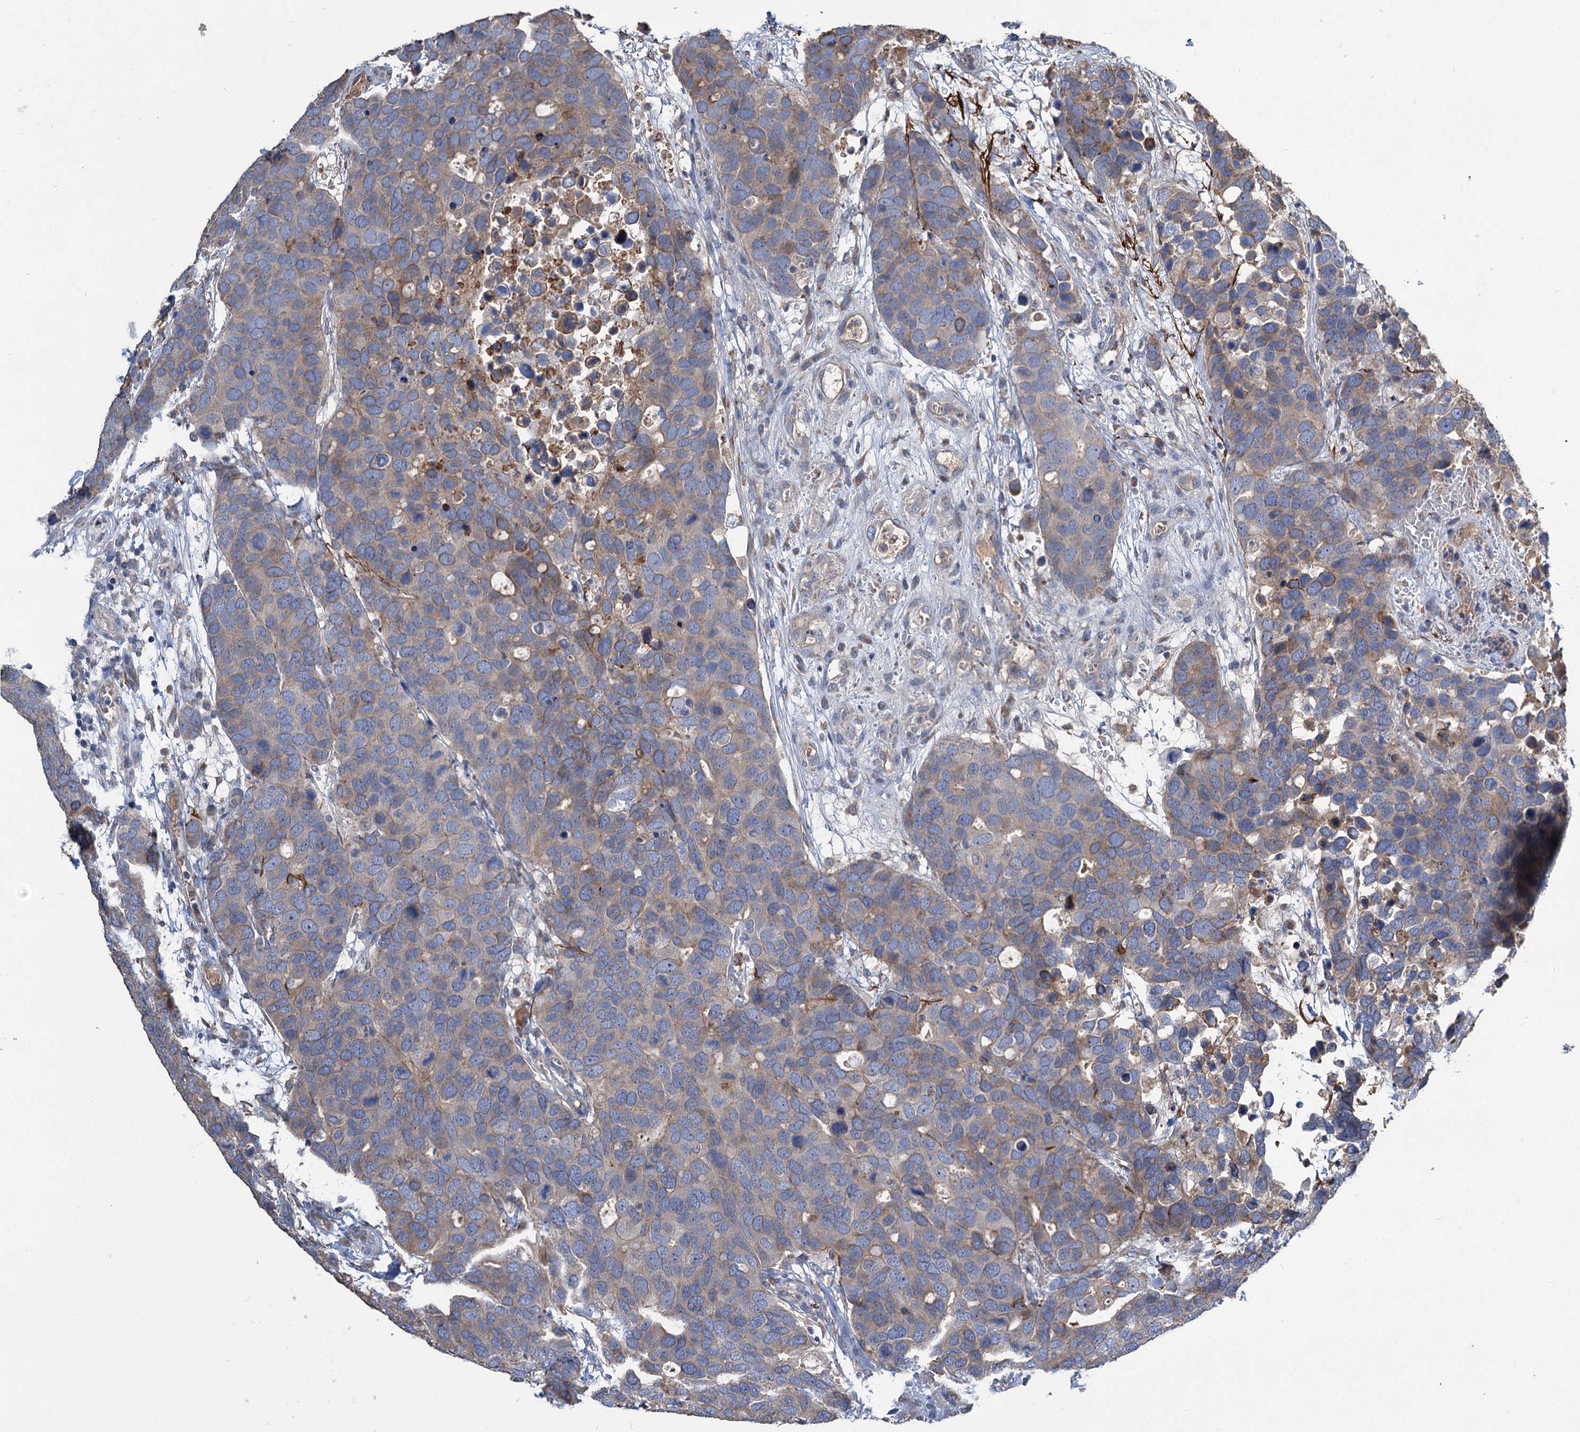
{"staining": {"intensity": "weak", "quantity": "25%-75%", "location": "cytoplasmic/membranous"}, "tissue": "breast cancer", "cell_type": "Tumor cells", "image_type": "cancer", "snomed": [{"axis": "morphology", "description": "Duct carcinoma"}, {"axis": "topography", "description": "Breast"}], "caption": "A low amount of weak cytoplasmic/membranous staining is identified in approximately 25%-75% of tumor cells in breast infiltrating ductal carcinoma tissue. Nuclei are stained in blue.", "gene": "URAD", "patient": {"sex": "female", "age": 83}}